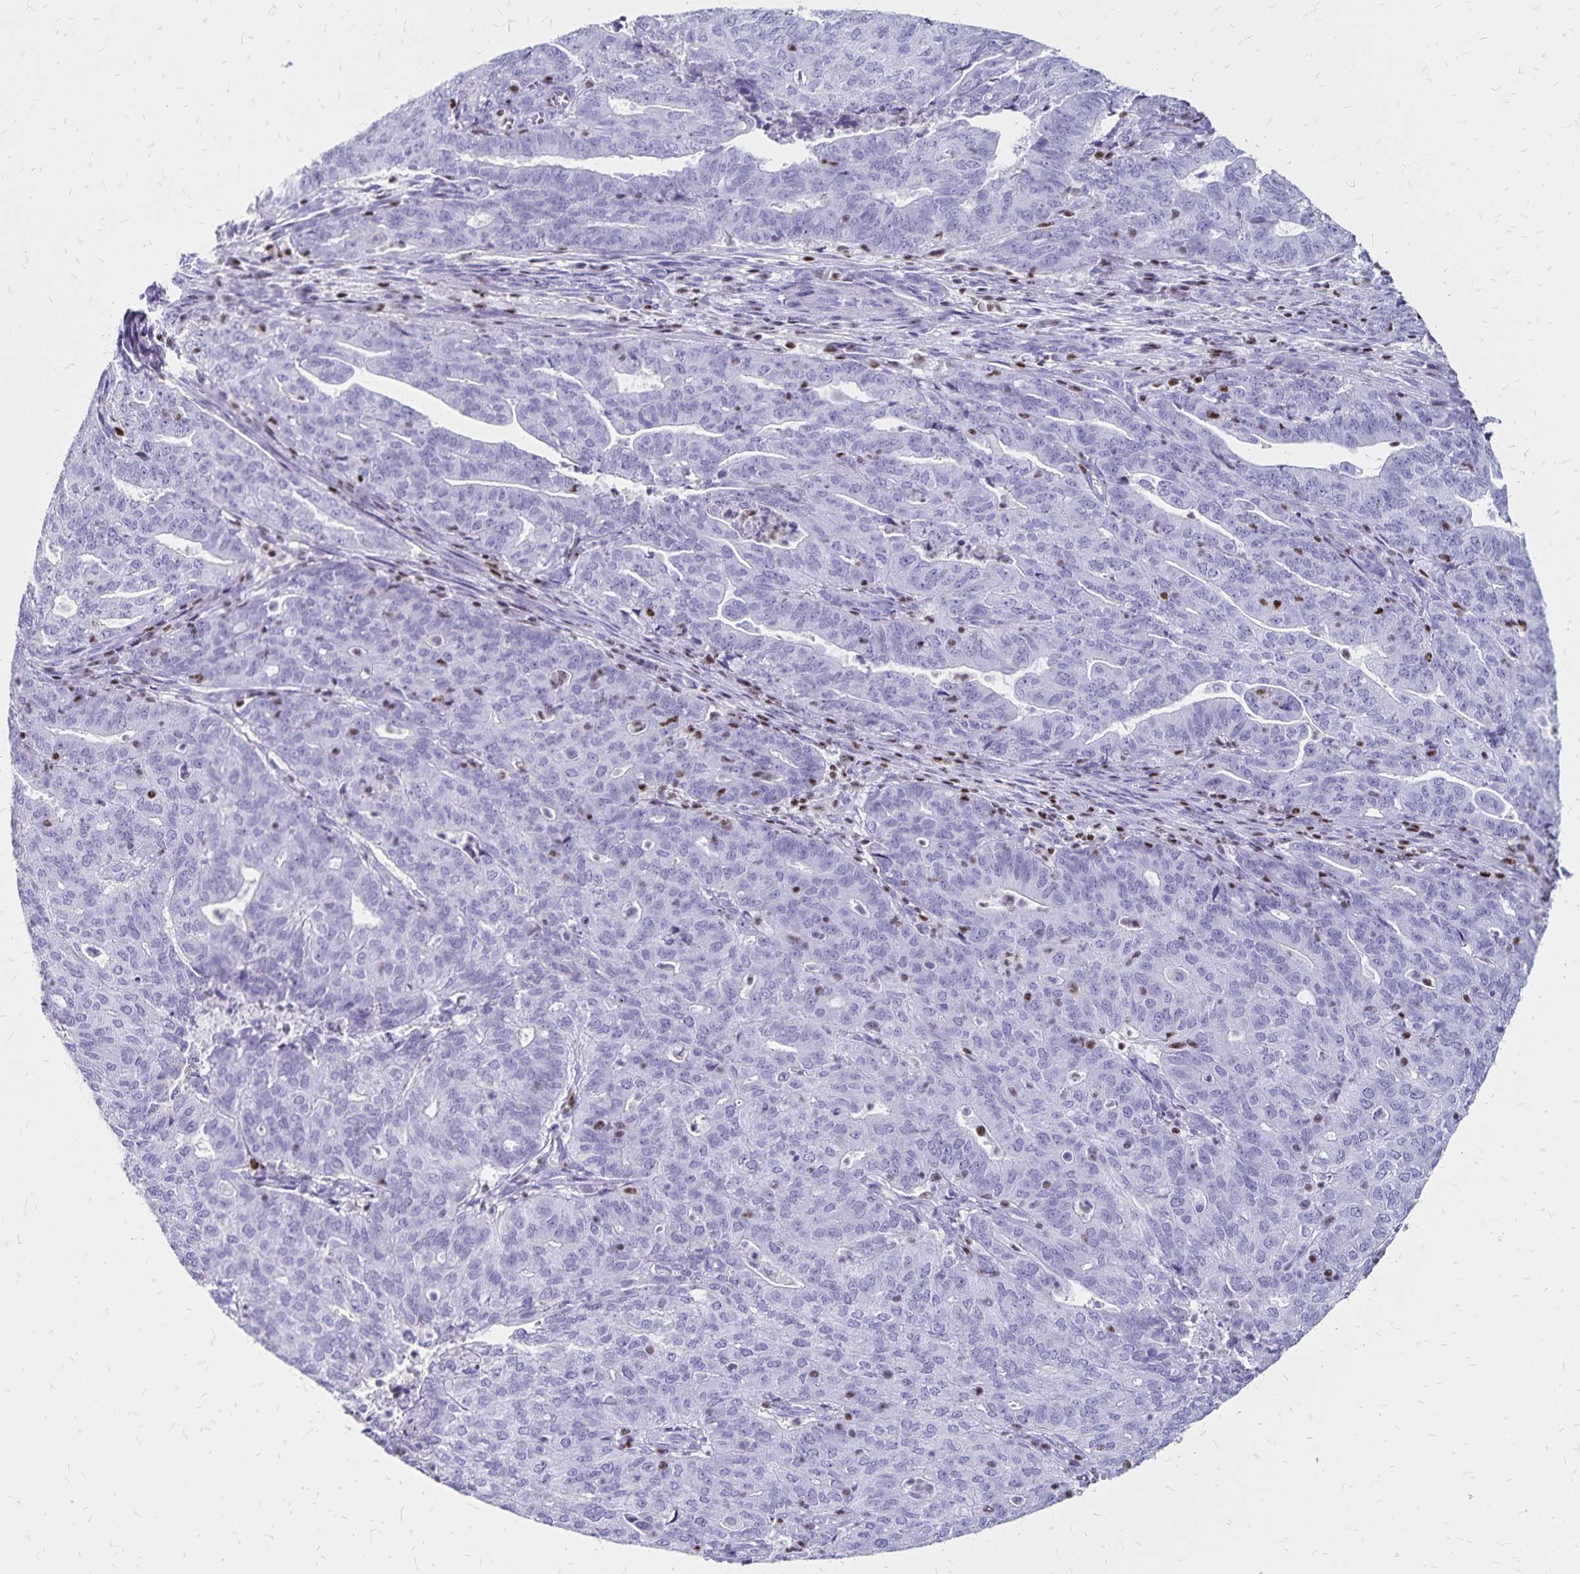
{"staining": {"intensity": "negative", "quantity": "none", "location": "none"}, "tissue": "endometrial cancer", "cell_type": "Tumor cells", "image_type": "cancer", "snomed": [{"axis": "morphology", "description": "Adenocarcinoma, NOS"}, {"axis": "topography", "description": "Endometrium"}], "caption": "DAB immunohistochemical staining of human adenocarcinoma (endometrial) demonstrates no significant positivity in tumor cells.", "gene": "IKZF1", "patient": {"sex": "female", "age": 82}}